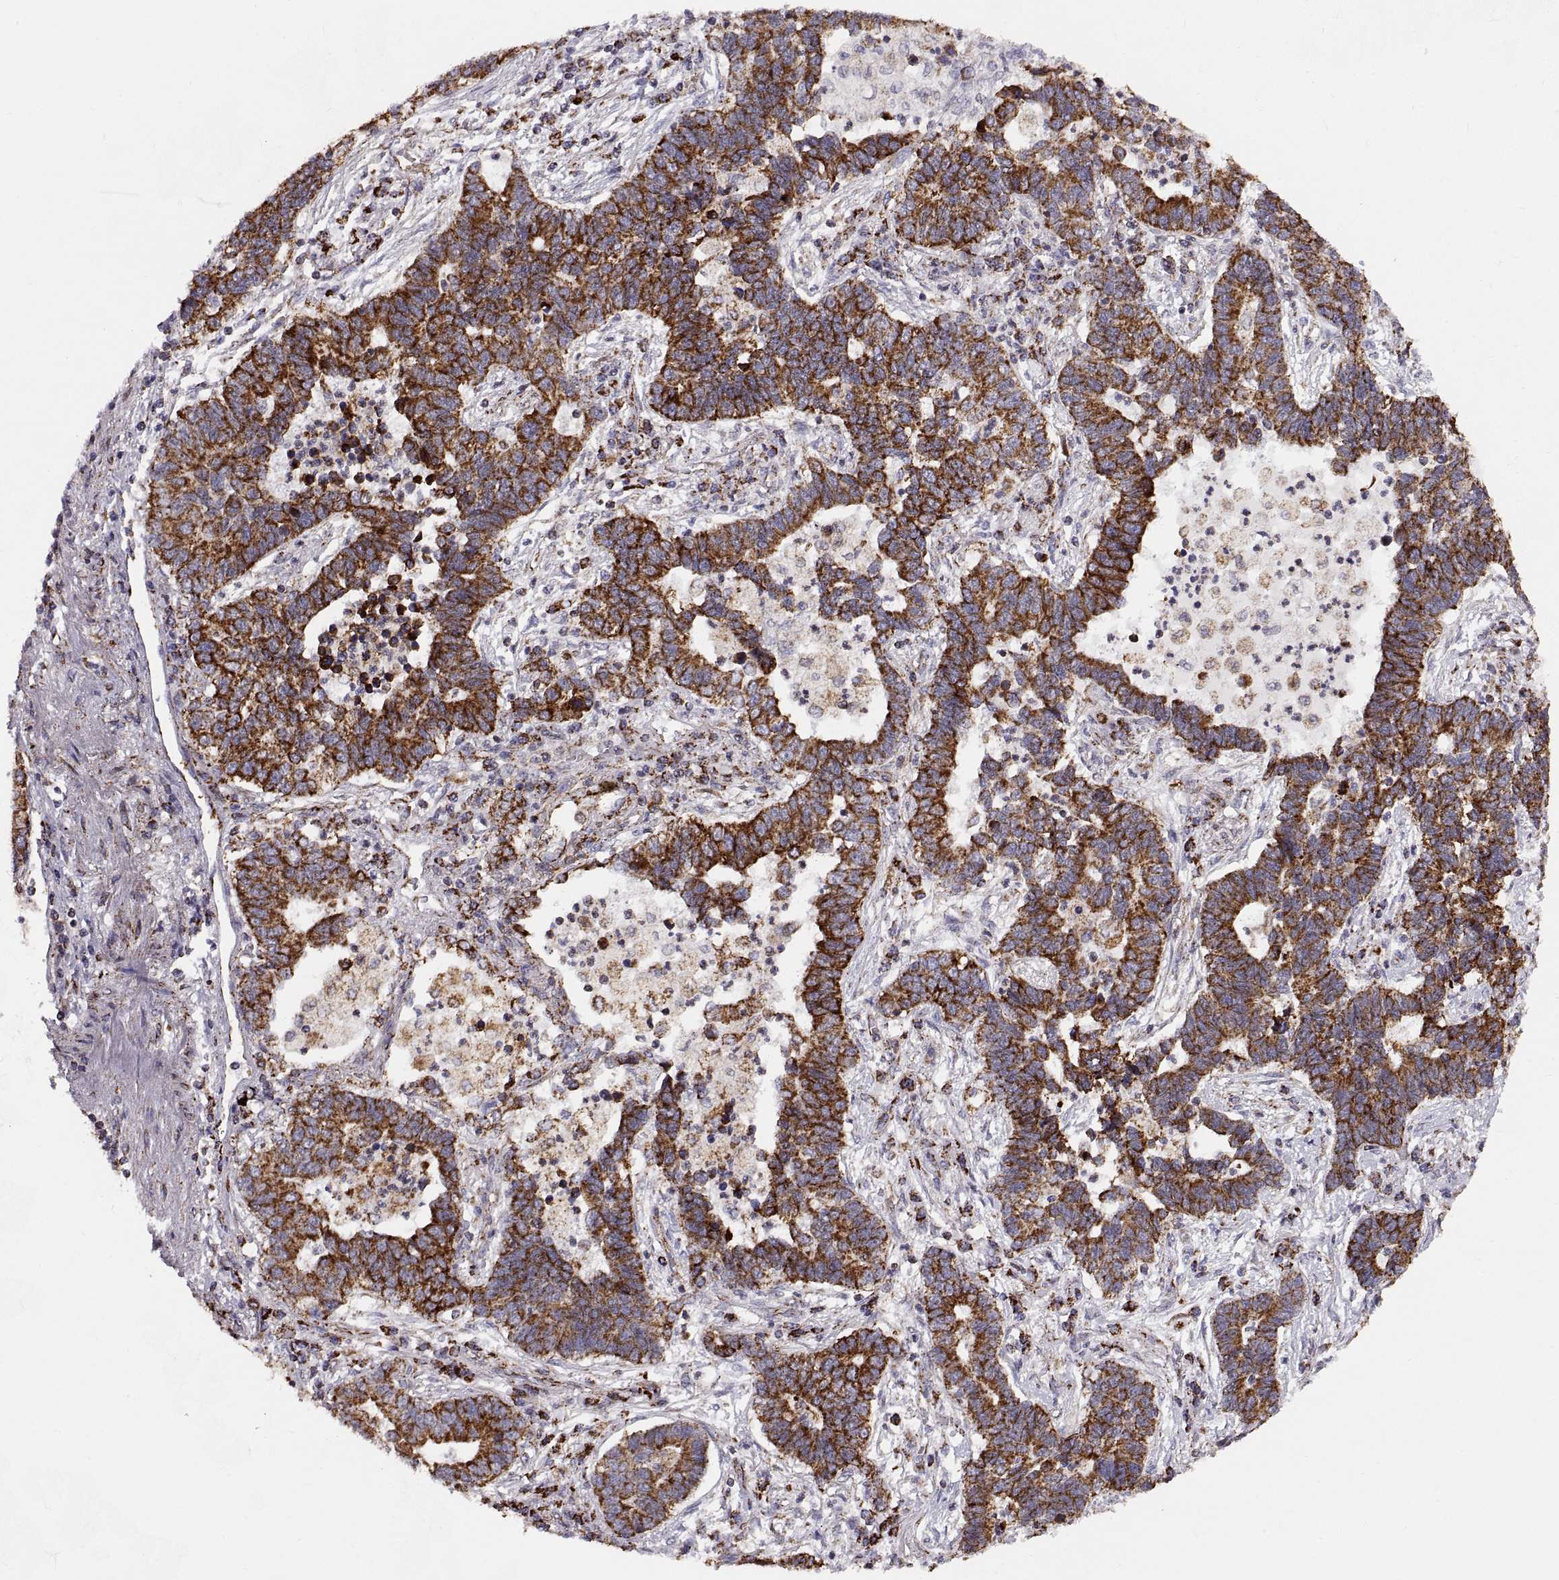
{"staining": {"intensity": "strong", "quantity": ">75%", "location": "cytoplasmic/membranous"}, "tissue": "lung cancer", "cell_type": "Tumor cells", "image_type": "cancer", "snomed": [{"axis": "morphology", "description": "Adenocarcinoma, NOS"}, {"axis": "topography", "description": "Lung"}], "caption": "IHC (DAB (3,3'-diaminobenzidine)) staining of adenocarcinoma (lung) exhibits strong cytoplasmic/membranous protein staining in approximately >75% of tumor cells.", "gene": "ARSD", "patient": {"sex": "female", "age": 57}}